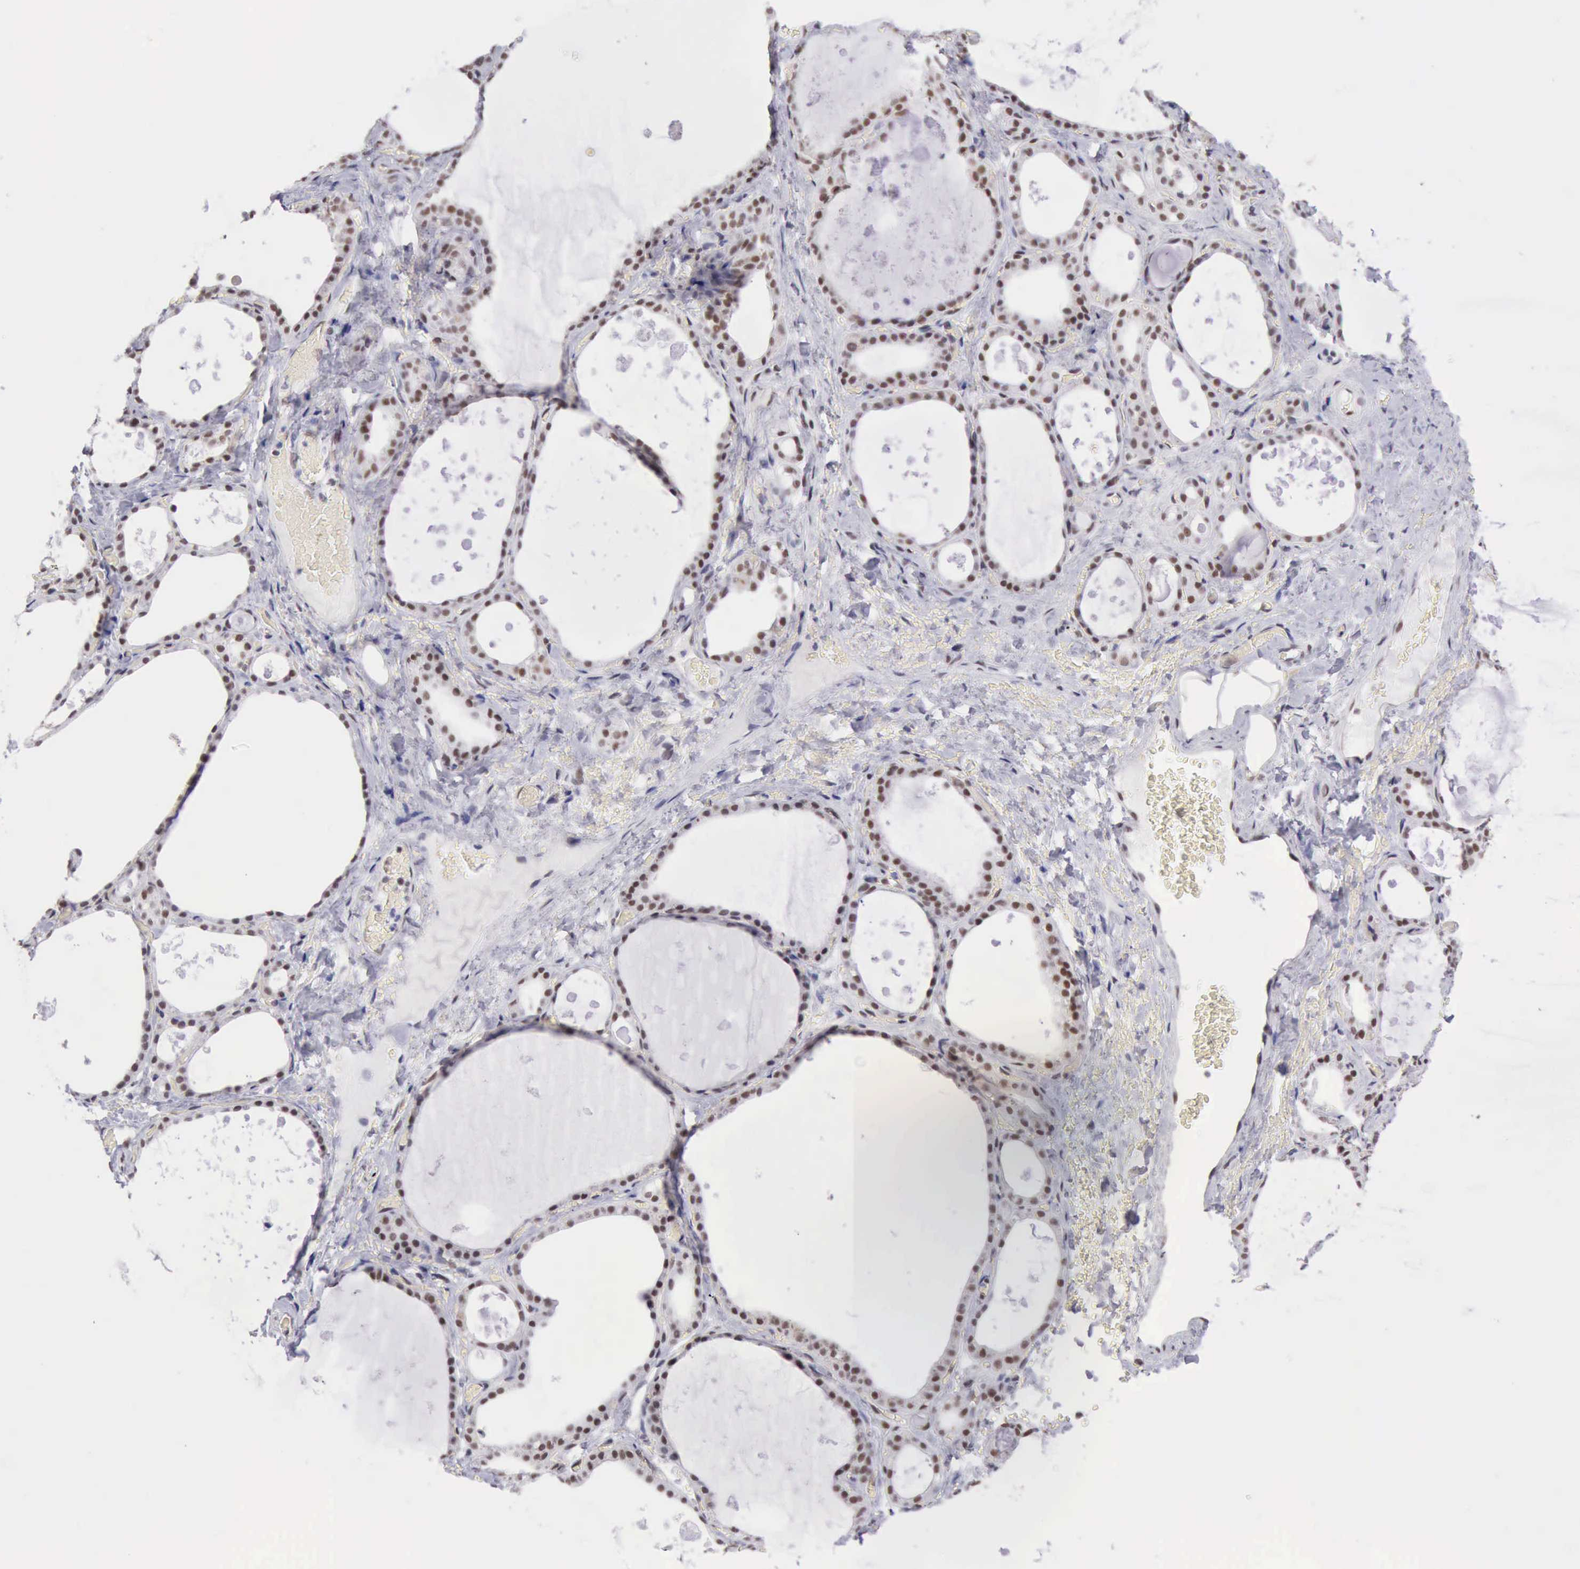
{"staining": {"intensity": "moderate", "quantity": ">75%", "location": "nuclear"}, "tissue": "thyroid gland", "cell_type": "Glandular cells", "image_type": "normal", "snomed": [{"axis": "morphology", "description": "Normal tissue, NOS"}, {"axis": "topography", "description": "Thyroid gland"}], "caption": "This micrograph demonstrates immunohistochemistry (IHC) staining of normal human thyroid gland, with medium moderate nuclear staining in approximately >75% of glandular cells.", "gene": "ERCC4", "patient": {"sex": "male", "age": 61}}